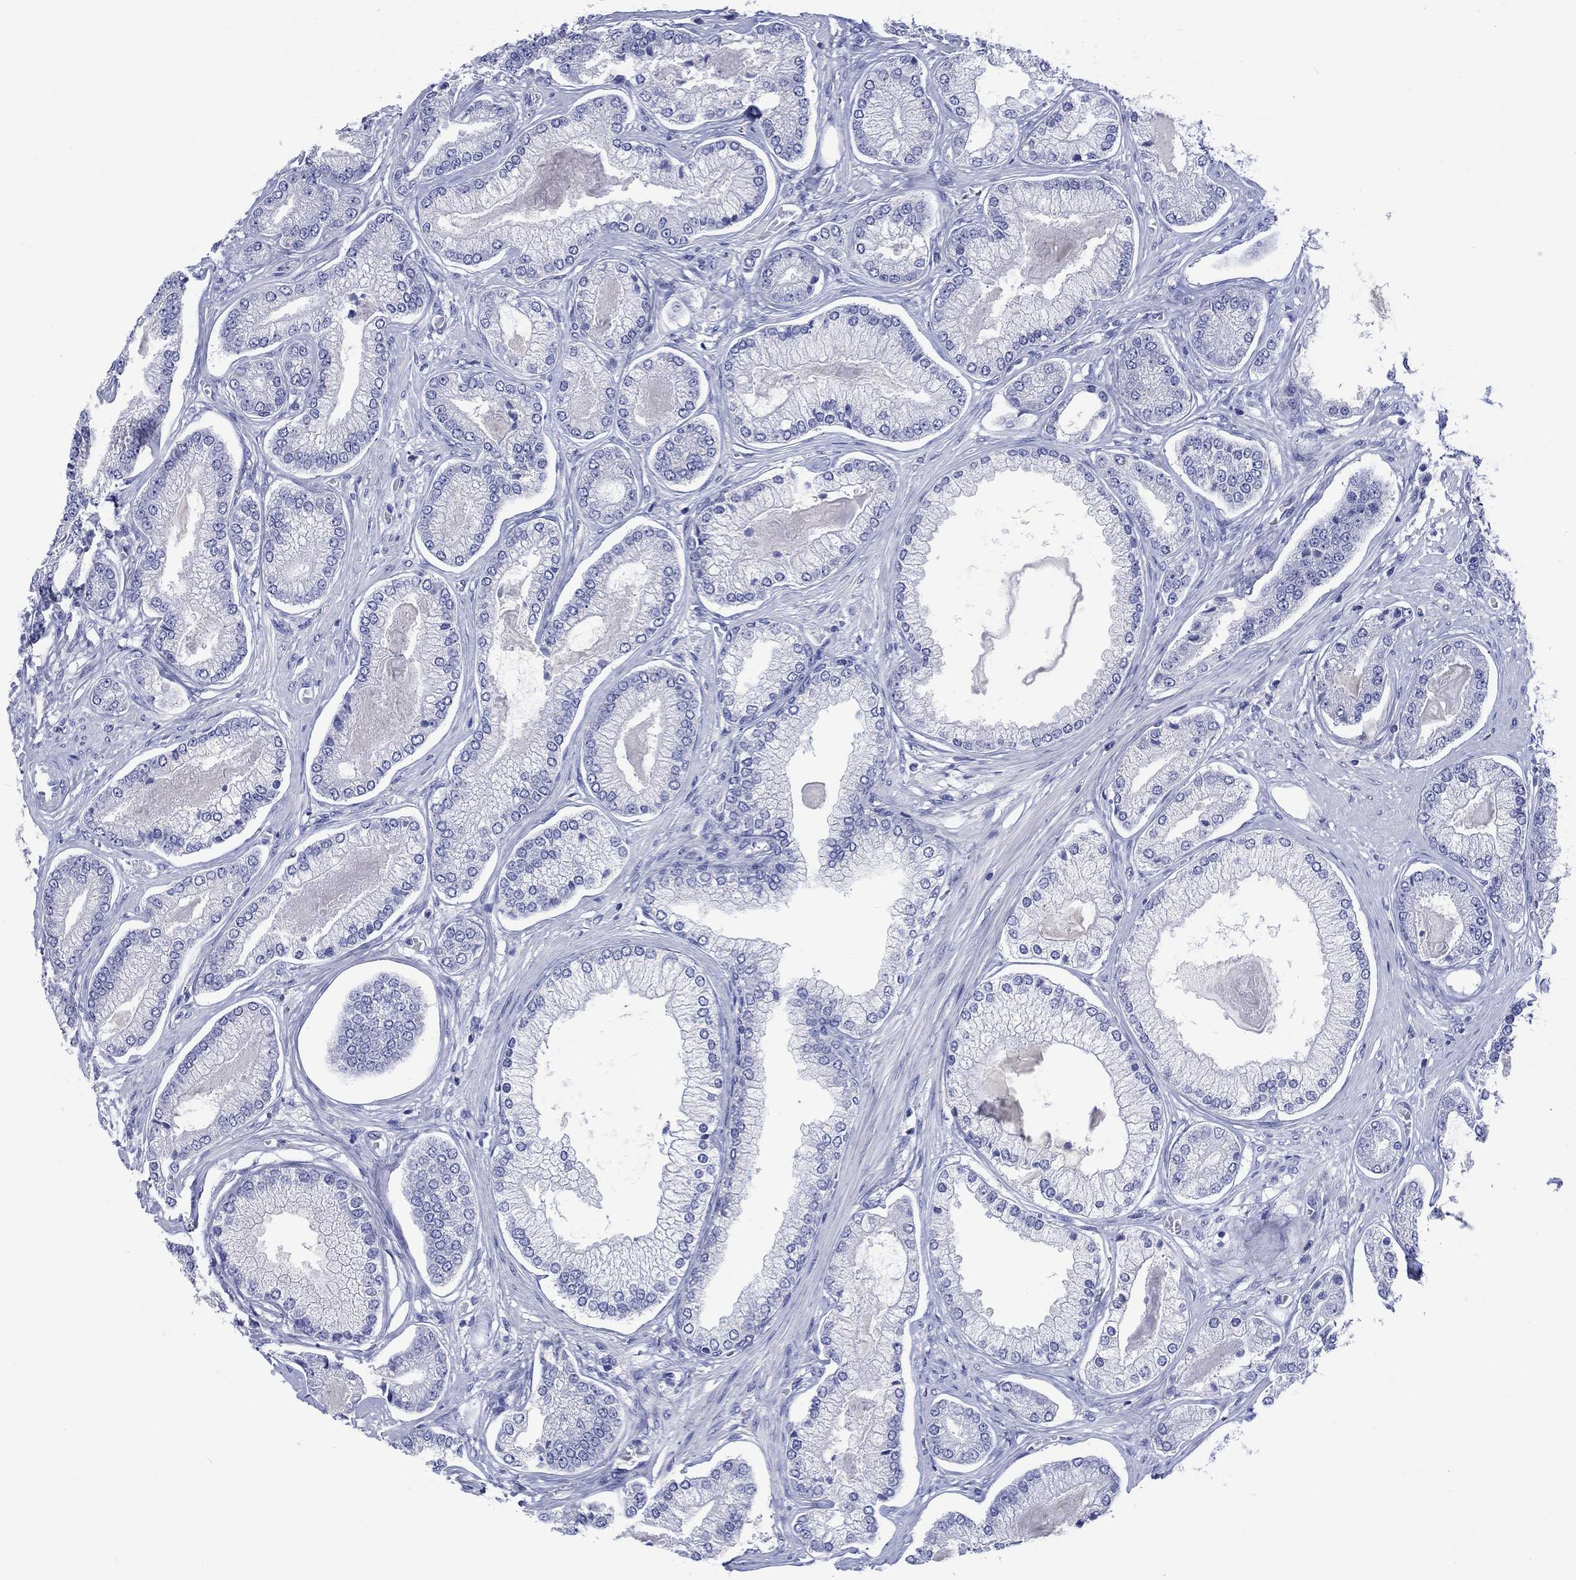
{"staining": {"intensity": "negative", "quantity": "none", "location": "none"}, "tissue": "prostate cancer", "cell_type": "Tumor cells", "image_type": "cancer", "snomed": [{"axis": "morphology", "description": "Adenocarcinoma, Low grade"}, {"axis": "topography", "description": "Prostate"}], "caption": "Low-grade adenocarcinoma (prostate) stained for a protein using immunohistochemistry (IHC) demonstrates no positivity tumor cells.", "gene": "TOMM20L", "patient": {"sex": "male", "age": 57}}